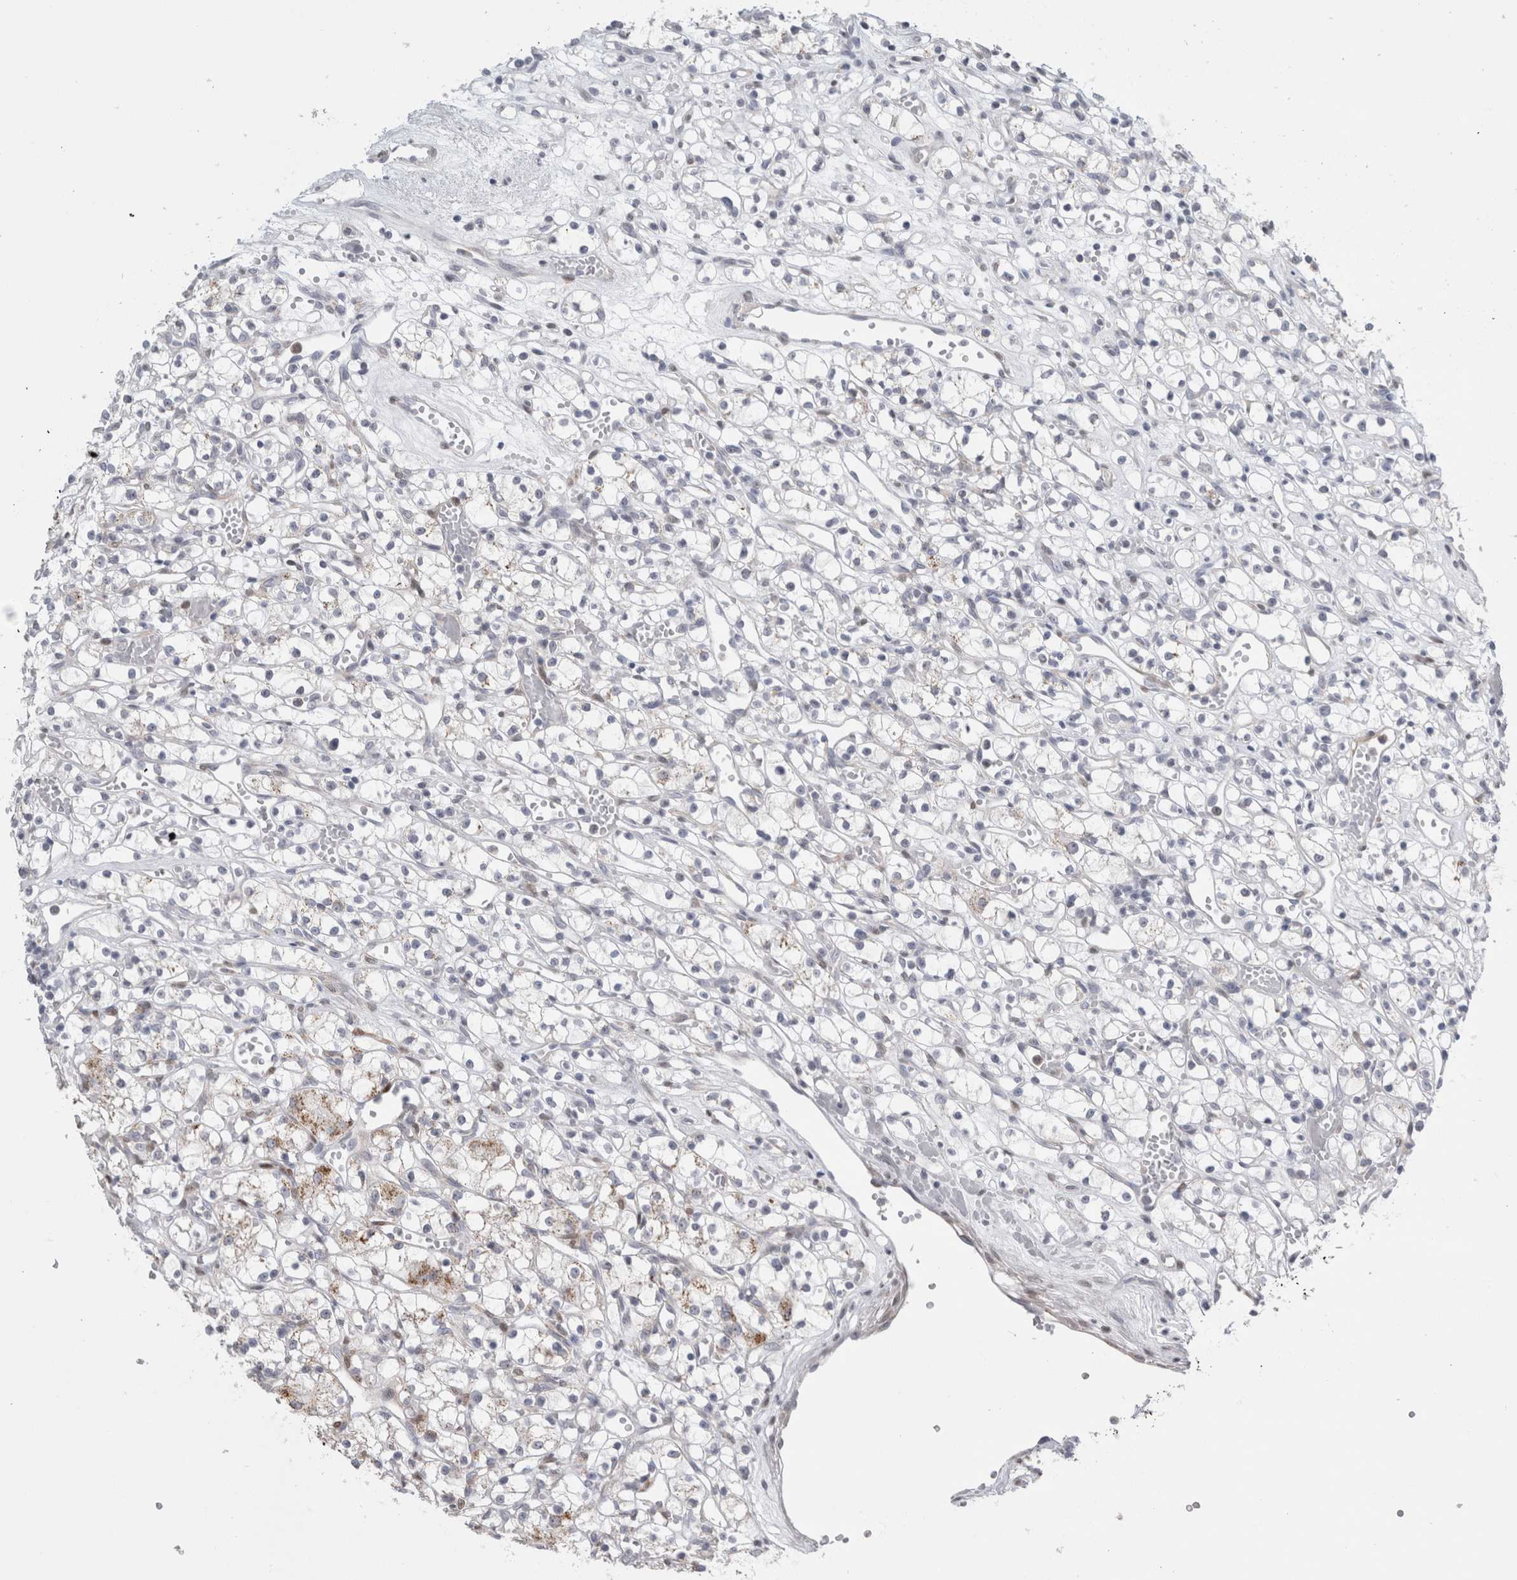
{"staining": {"intensity": "negative", "quantity": "none", "location": "none"}, "tissue": "renal cancer", "cell_type": "Tumor cells", "image_type": "cancer", "snomed": [{"axis": "morphology", "description": "Adenocarcinoma, NOS"}, {"axis": "topography", "description": "Kidney"}], "caption": "Human renal cancer stained for a protein using IHC demonstrates no staining in tumor cells.", "gene": "PLIN1", "patient": {"sex": "female", "age": 59}}